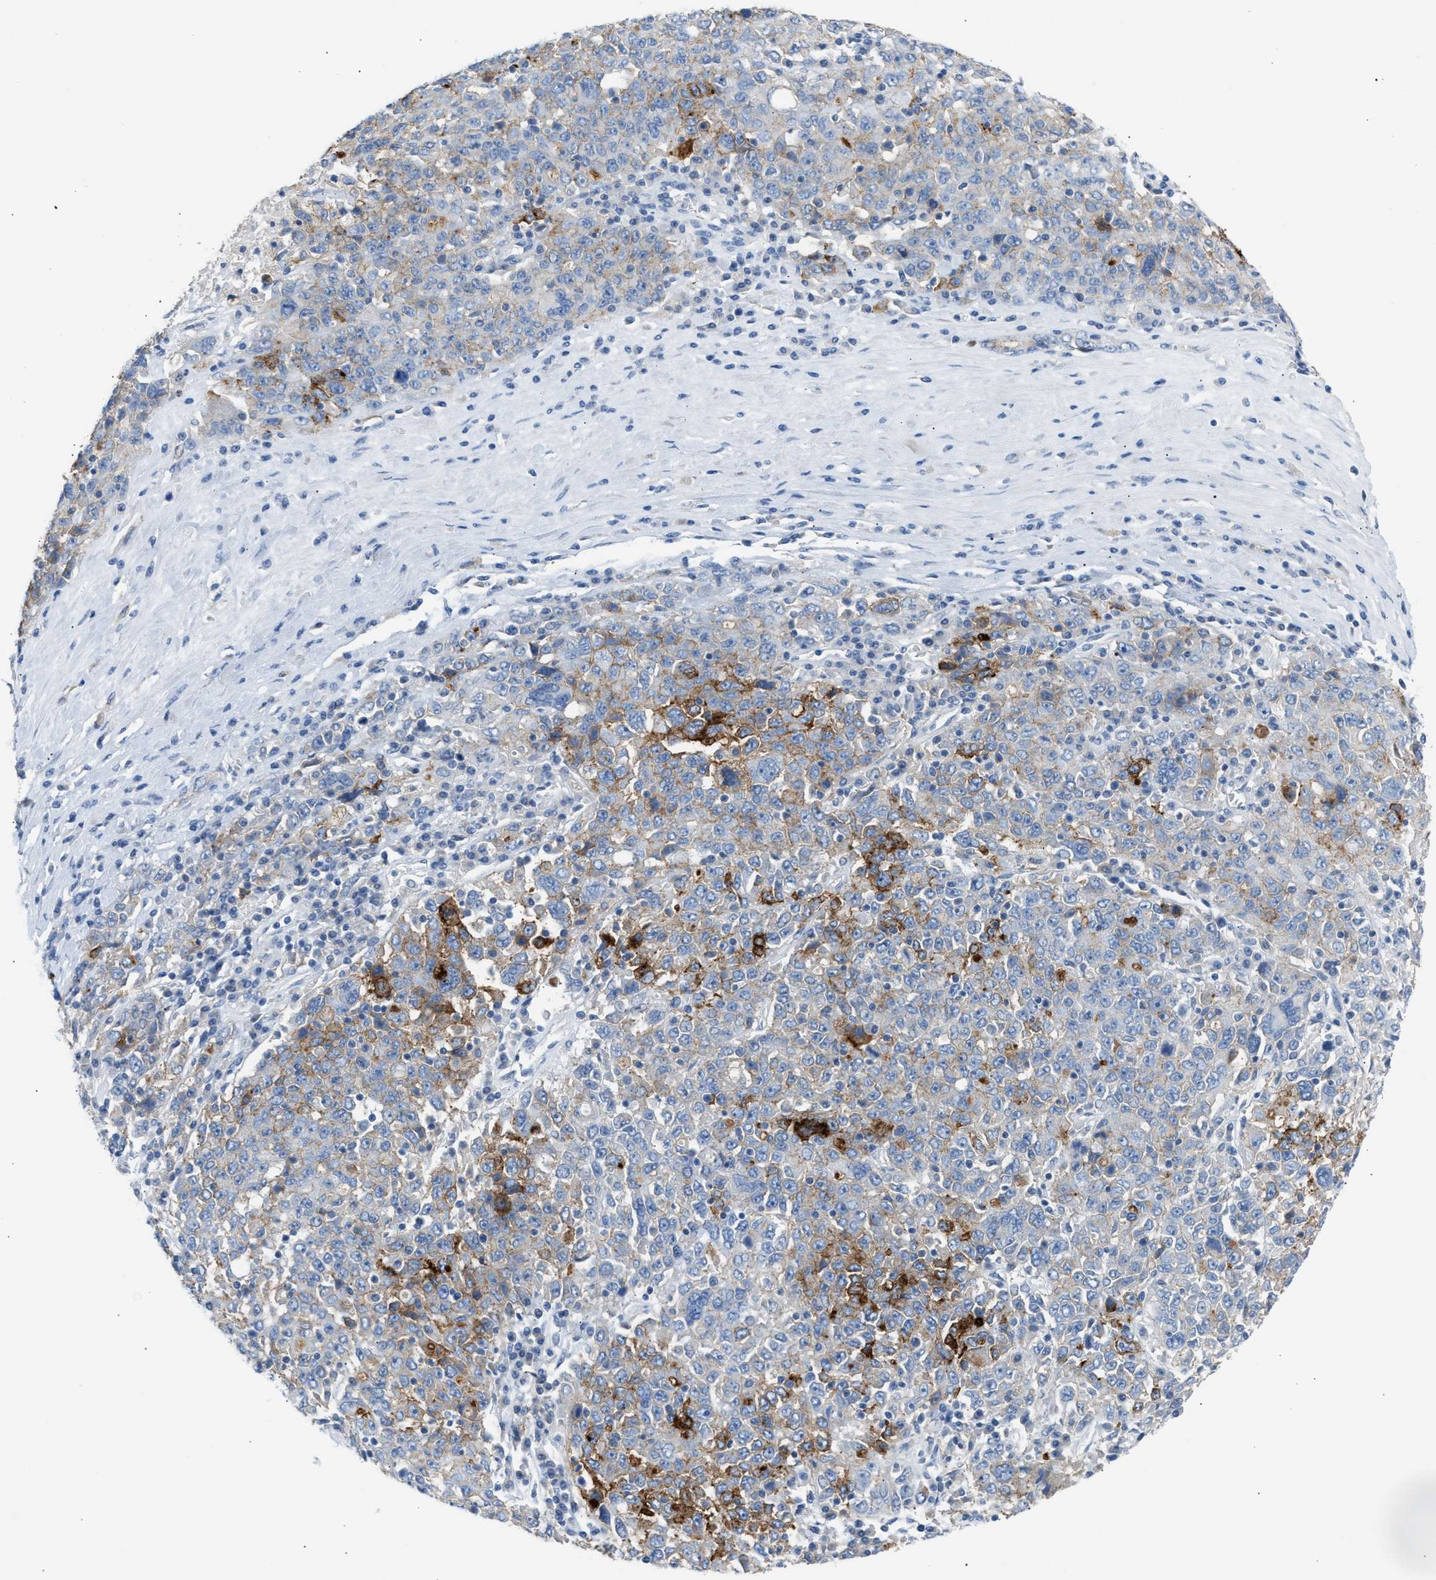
{"staining": {"intensity": "moderate", "quantity": "25%-75%", "location": "cytoplasmic/membranous"}, "tissue": "ovarian cancer", "cell_type": "Tumor cells", "image_type": "cancer", "snomed": [{"axis": "morphology", "description": "Carcinoma, endometroid"}, {"axis": "topography", "description": "Ovary"}], "caption": "Immunohistochemistry histopathology image of neoplastic tissue: human ovarian cancer stained using immunohistochemistry displays medium levels of moderate protein expression localized specifically in the cytoplasmic/membranous of tumor cells, appearing as a cytoplasmic/membranous brown color.", "gene": "ERBB2", "patient": {"sex": "female", "age": 62}}